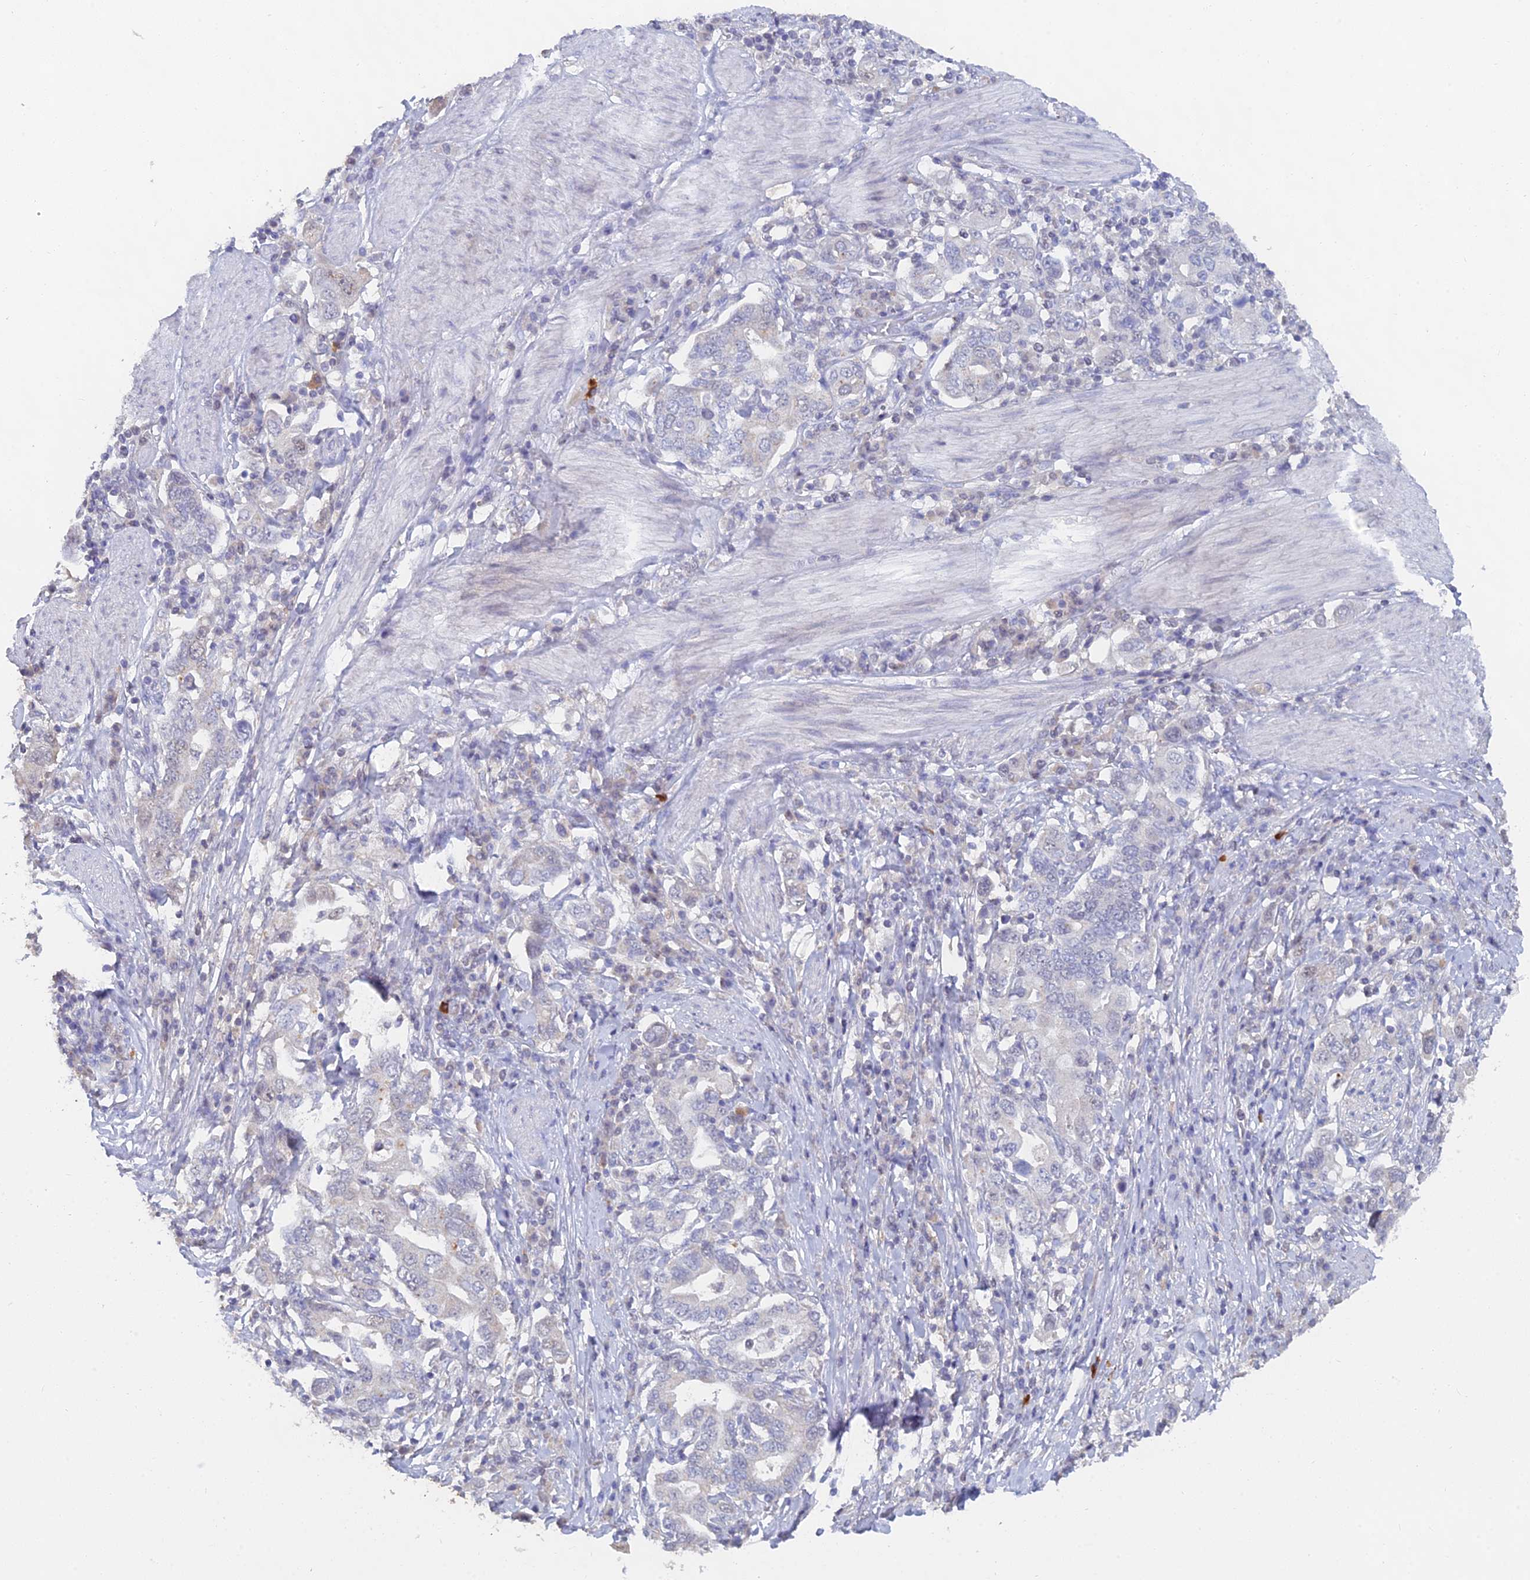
{"staining": {"intensity": "negative", "quantity": "none", "location": "none"}, "tissue": "stomach cancer", "cell_type": "Tumor cells", "image_type": "cancer", "snomed": [{"axis": "morphology", "description": "Adenocarcinoma, NOS"}, {"axis": "topography", "description": "Stomach, upper"}, {"axis": "topography", "description": "Stomach"}], "caption": "Image shows no protein expression in tumor cells of stomach adenocarcinoma tissue.", "gene": "LRIF1", "patient": {"sex": "male", "age": 62}}